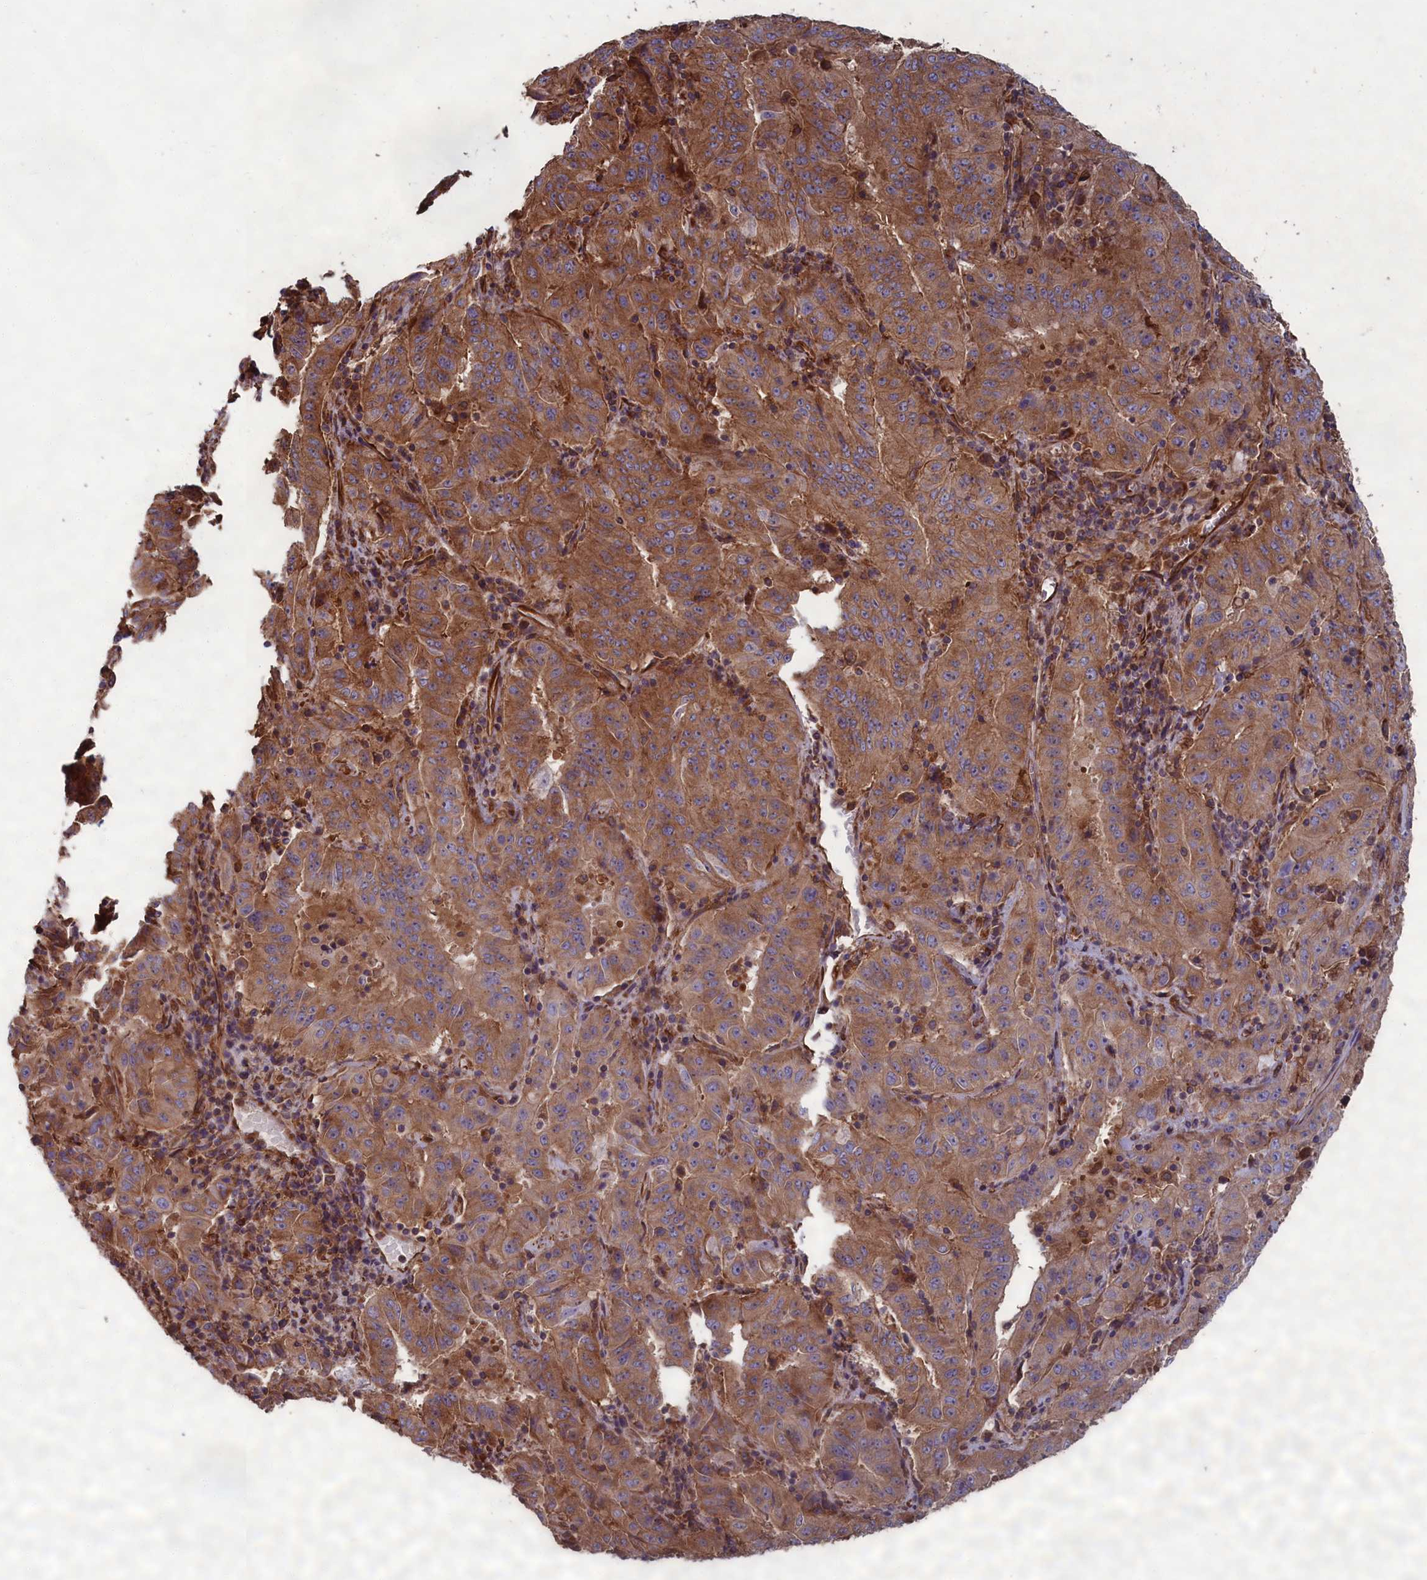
{"staining": {"intensity": "moderate", "quantity": ">75%", "location": "cytoplasmic/membranous"}, "tissue": "pancreatic cancer", "cell_type": "Tumor cells", "image_type": "cancer", "snomed": [{"axis": "morphology", "description": "Adenocarcinoma, NOS"}, {"axis": "topography", "description": "Pancreas"}], "caption": "IHC image of neoplastic tissue: pancreatic adenocarcinoma stained using immunohistochemistry displays medium levels of moderate protein expression localized specifically in the cytoplasmic/membranous of tumor cells, appearing as a cytoplasmic/membranous brown color.", "gene": "CCDC124", "patient": {"sex": "male", "age": 63}}